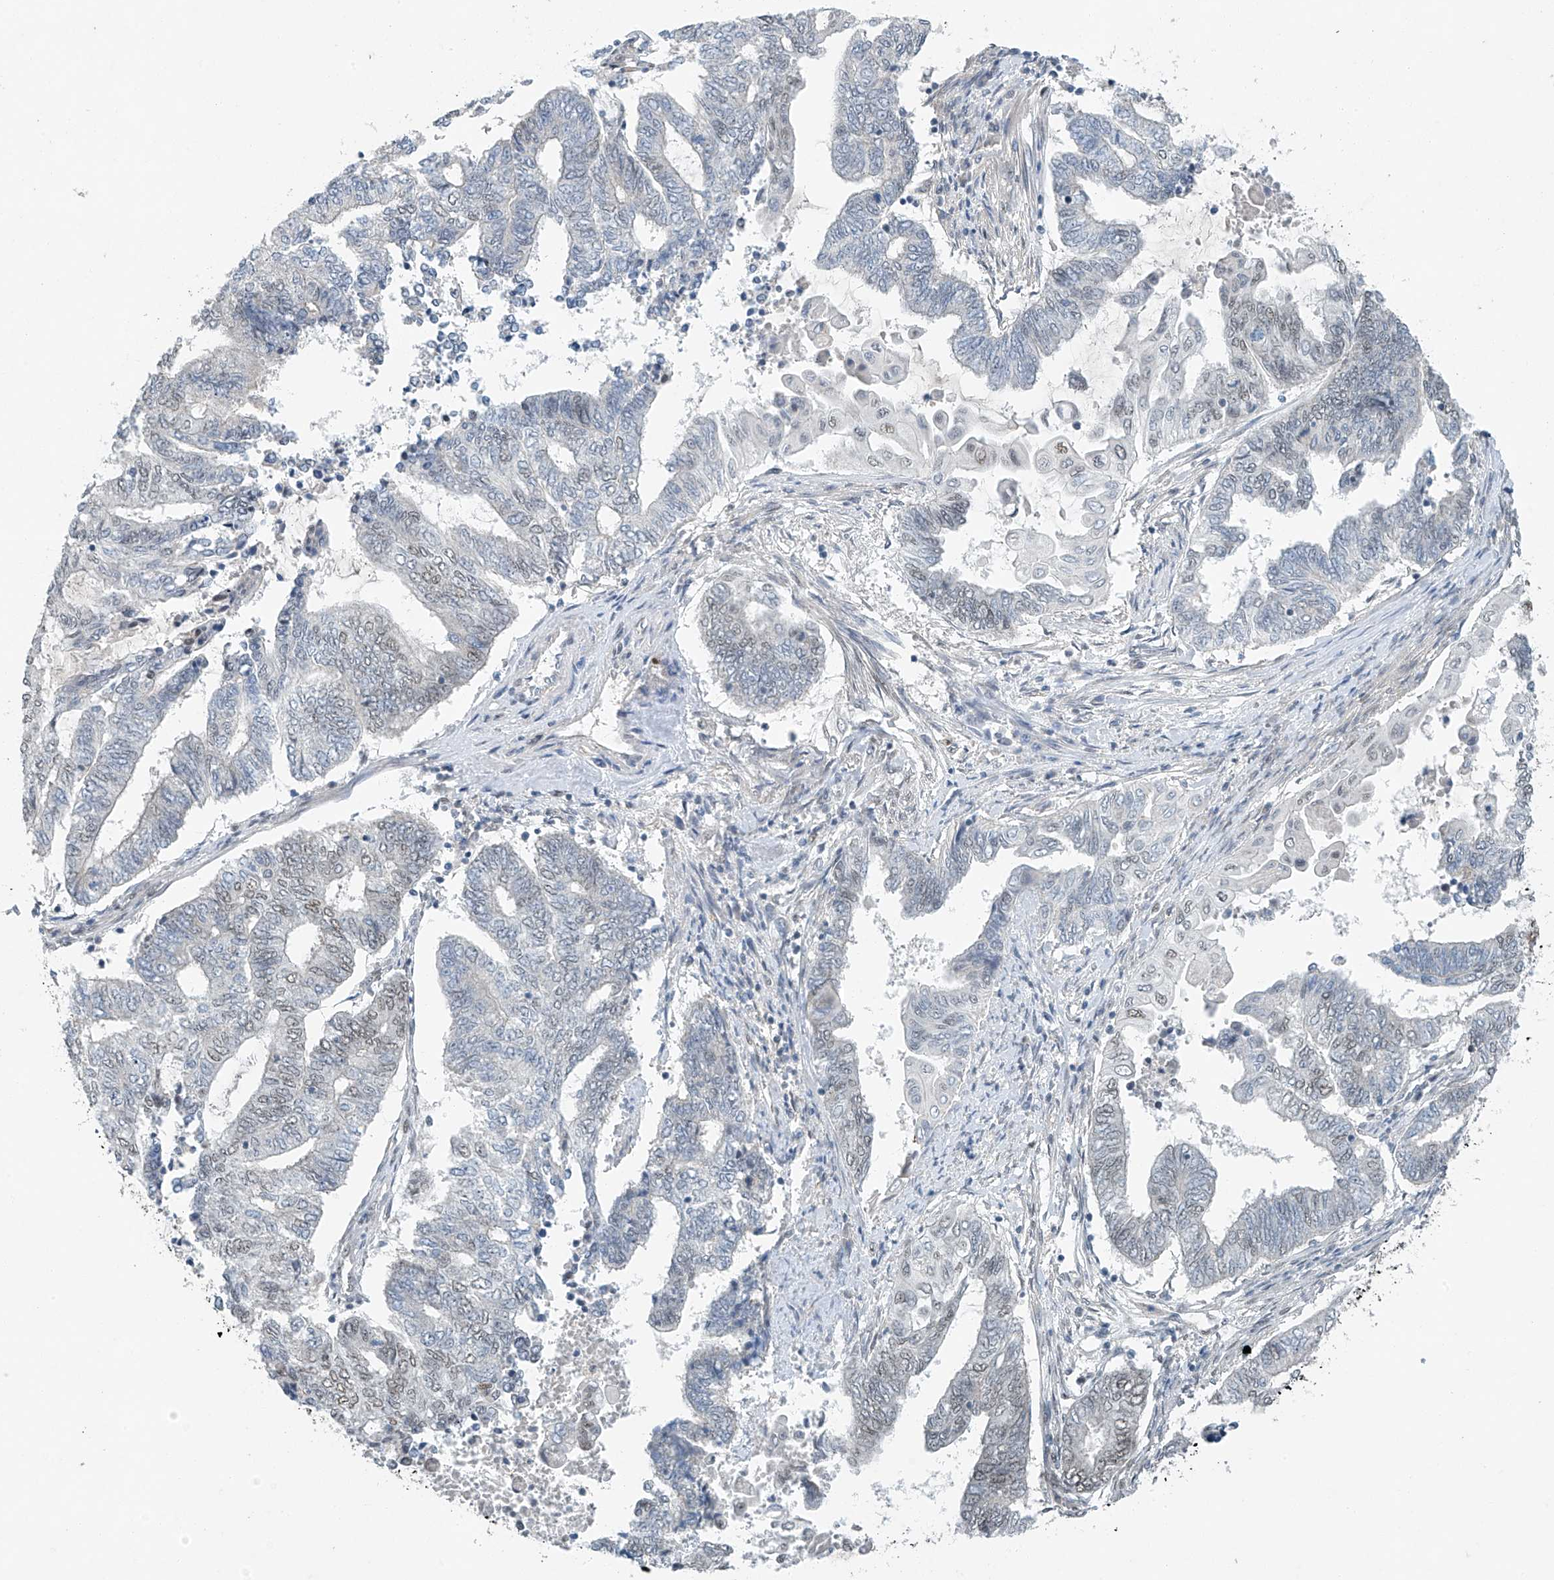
{"staining": {"intensity": "moderate", "quantity": "25%-75%", "location": "nuclear"}, "tissue": "endometrial cancer", "cell_type": "Tumor cells", "image_type": "cancer", "snomed": [{"axis": "morphology", "description": "Adenocarcinoma, NOS"}, {"axis": "topography", "description": "Uterus"}, {"axis": "topography", "description": "Endometrium"}], "caption": "About 25%-75% of tumor cells in human endometrial adenocarcinoma show moderate nuclear protein positivity as visualized by brown immunohistochemical staining.", "gene": "TAF8", "patient": {"sex": "female", "age": 70}}